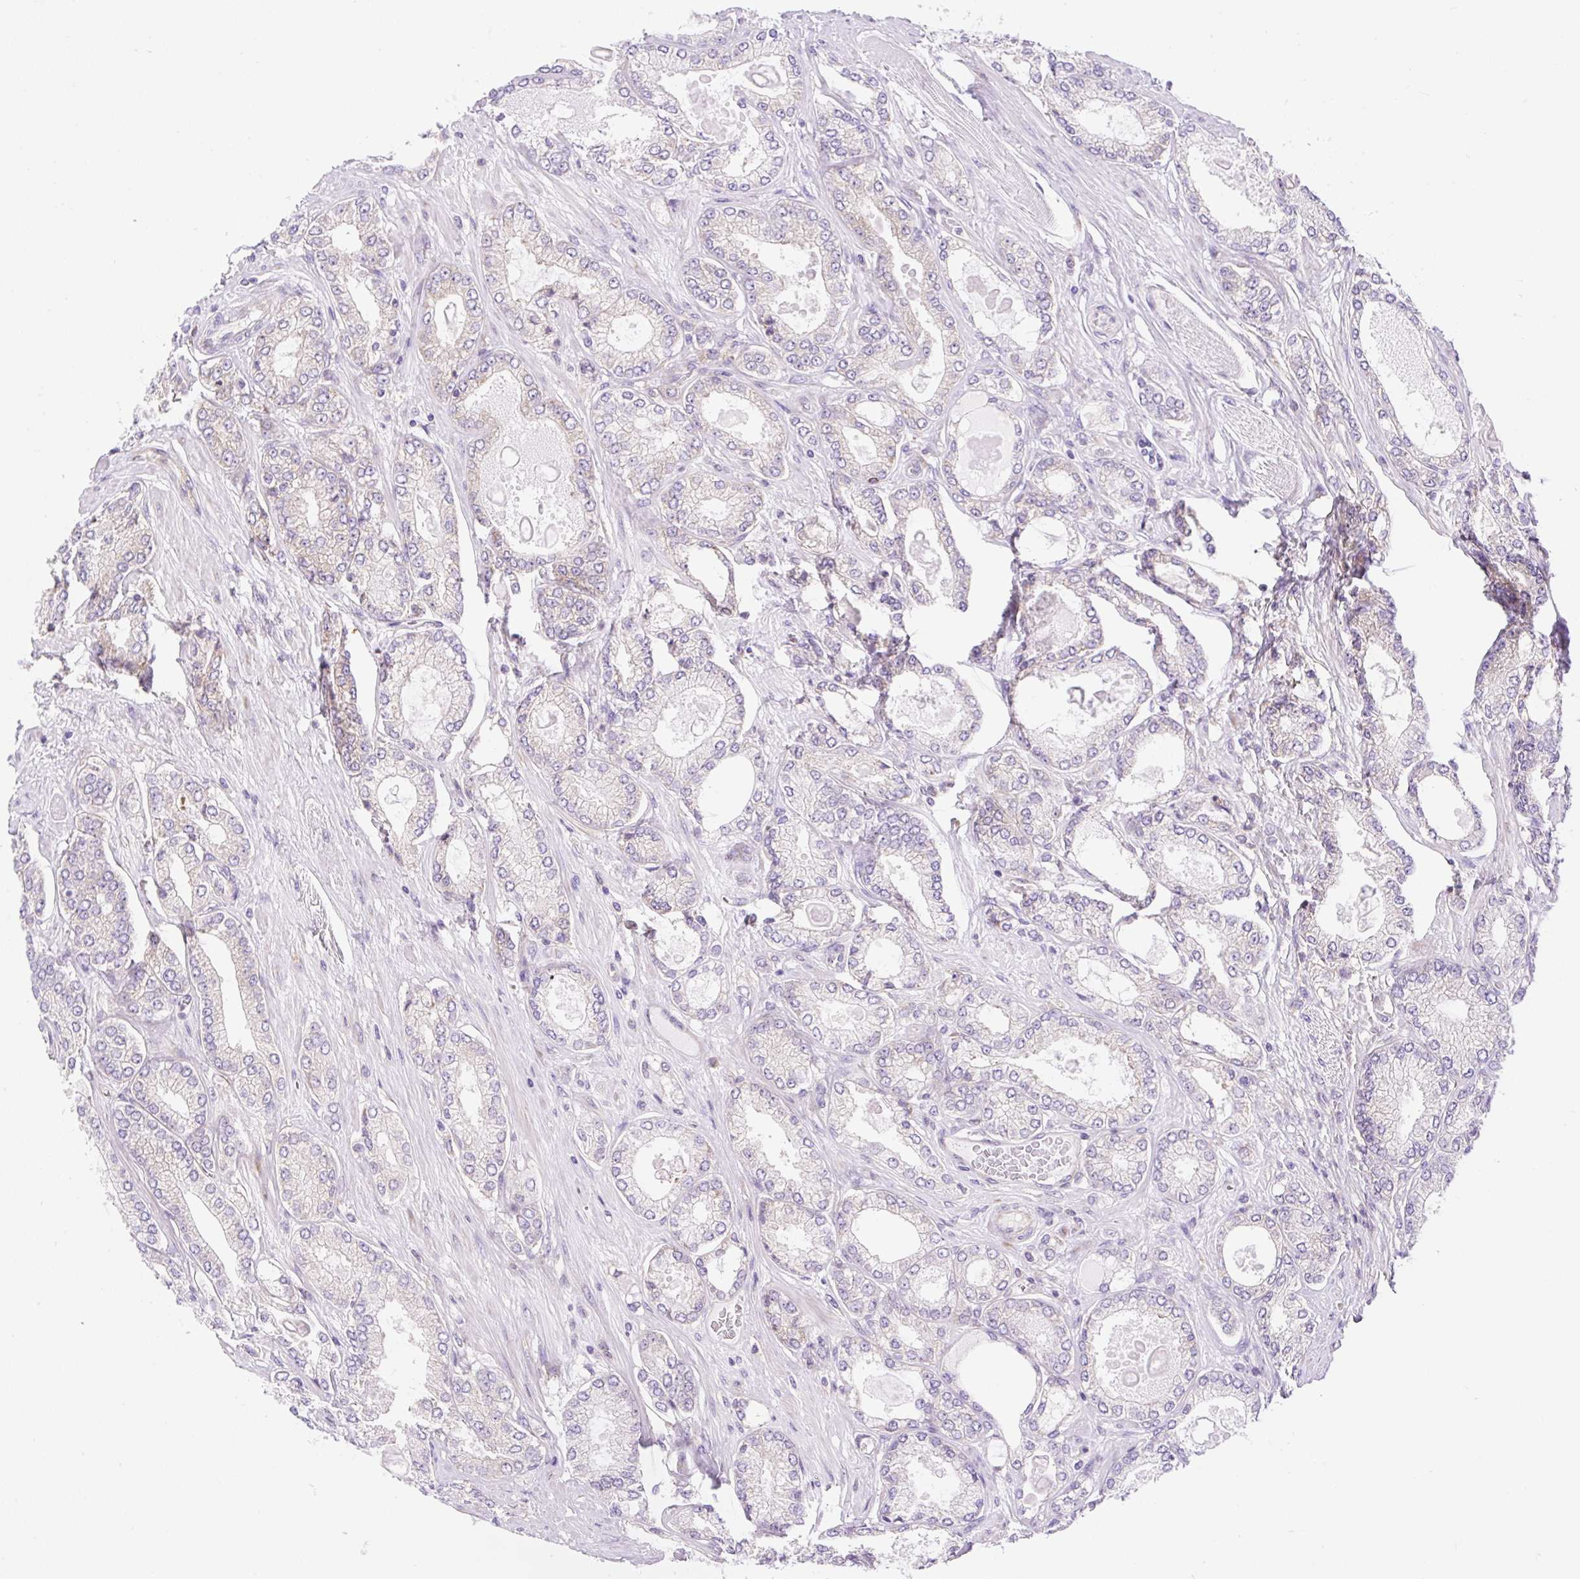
{"staining": {"intensity": "negative", "quantity": "none", "location": "none"}, "tissue": "prostate cancer", "cell_type": "Tumor cells", "image_type": "cancer", "snomed": [{"axis": "morphology", "description": "Adenocarcinoma, High grade"}, {"axis": "topography", "description": "Prostate"}], "caption": "DAB (3,3'-diaminobenzidine) immunohistochemical staining of human high-grade adenocarcinoma (prostate) demonstrates no significant positivity in tumor cells. (Brightfield microscopy of DAB IHC at high magnification).", "gene": "GPR45", "patient": {"sex": "male", "age": 68}}